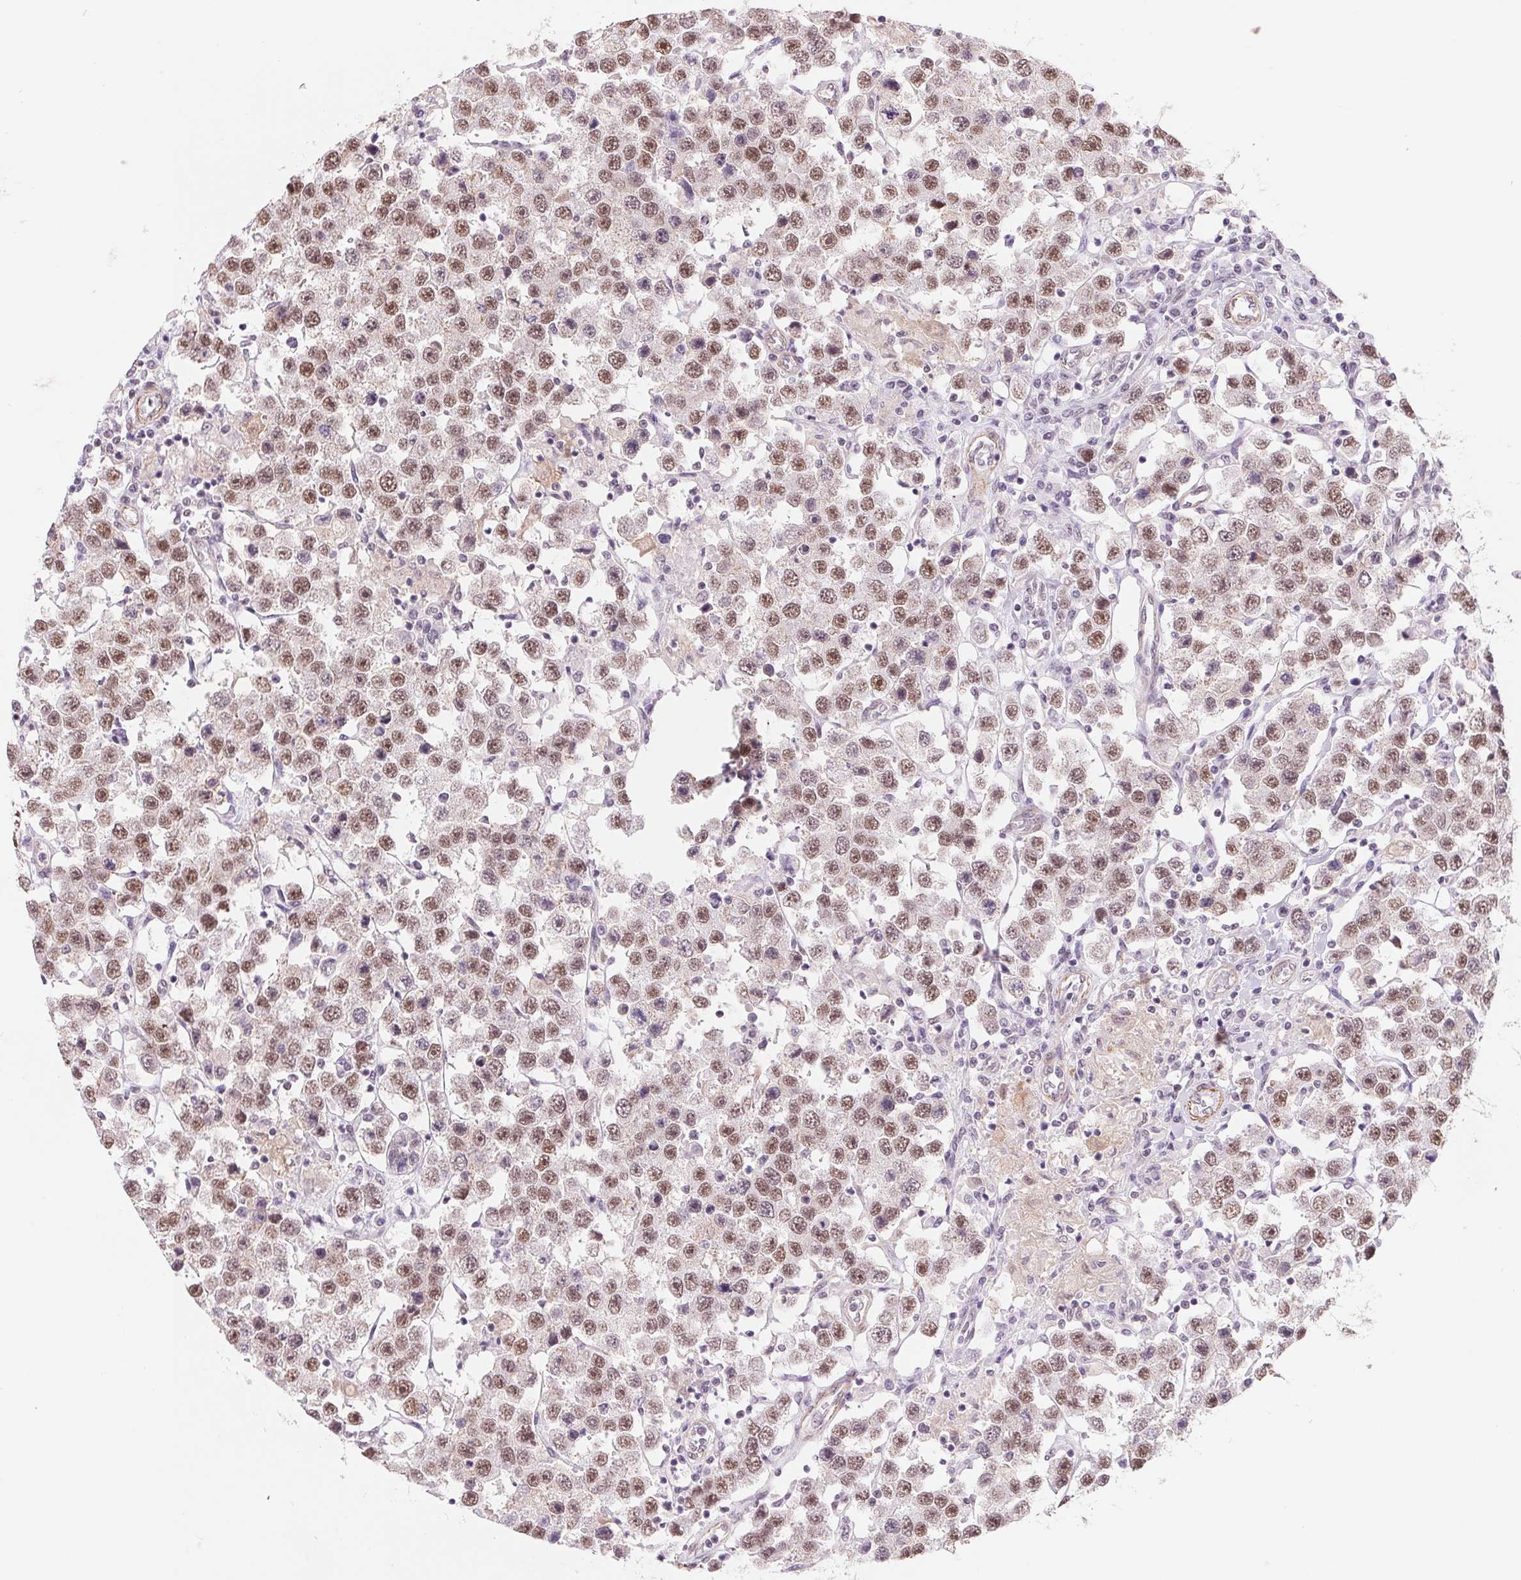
{"staining": {"intensity": "moderate", "quantity": ">75%", "location": "nuclear"}, "tissue": "testis cancer", "cell_type": "Tumor cells", "image_type": "cancer", "snomed": [{"axis": "morphology", "description": "Seminoma, NOS"}, {"axis": "topography", "description": "Testis"}], "caption": "Protein expression analysis of testis cancer (seminoma) exhibits moderate nuclear expression in about >75% of tumor cells. (IHC, brightfield microscopy, high magnification).", "gene": "BCAT1", "patient": {"sex": "male", "age": 45}}